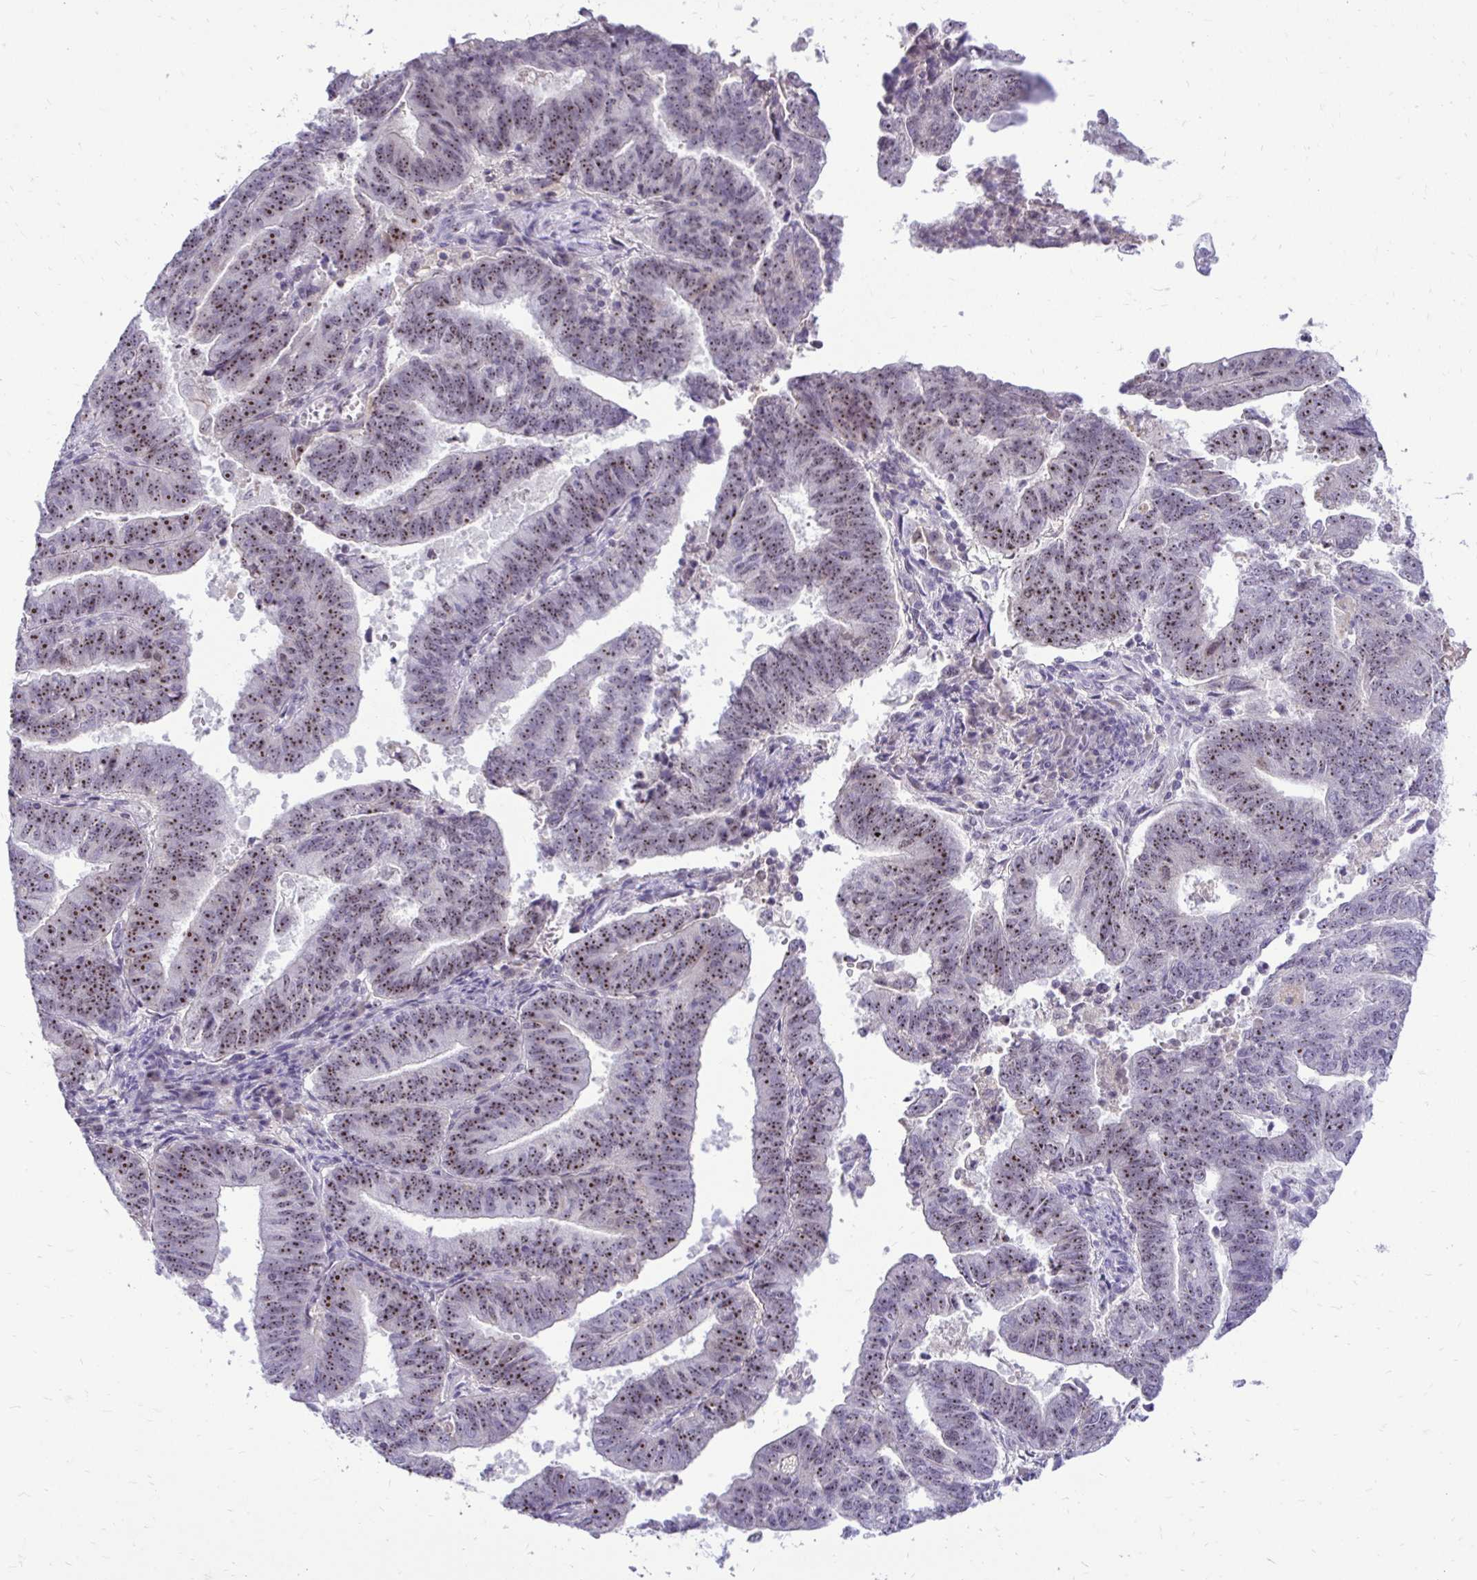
{"staining": {"intensity": "moderate", "quantity": ">75%", "location": "nuclear"}, "tissue": "endometrial cancer", "cell_type": "Tumor cells", "image_type": "cancer", "snomed": [{"axis": "morphology", "description": "Adenocarcinoma, NOS"}, {"axis": "topography", "description": "Endometrium"}], "caption": "Immunohistochemistry of human adenocarcinoma (endometrial) displays medium levels of moderate nuclear expression in approximately >75% of tumor cells.", "gene": "NIFK", "patient": {"sex": "female", "age": 82}}